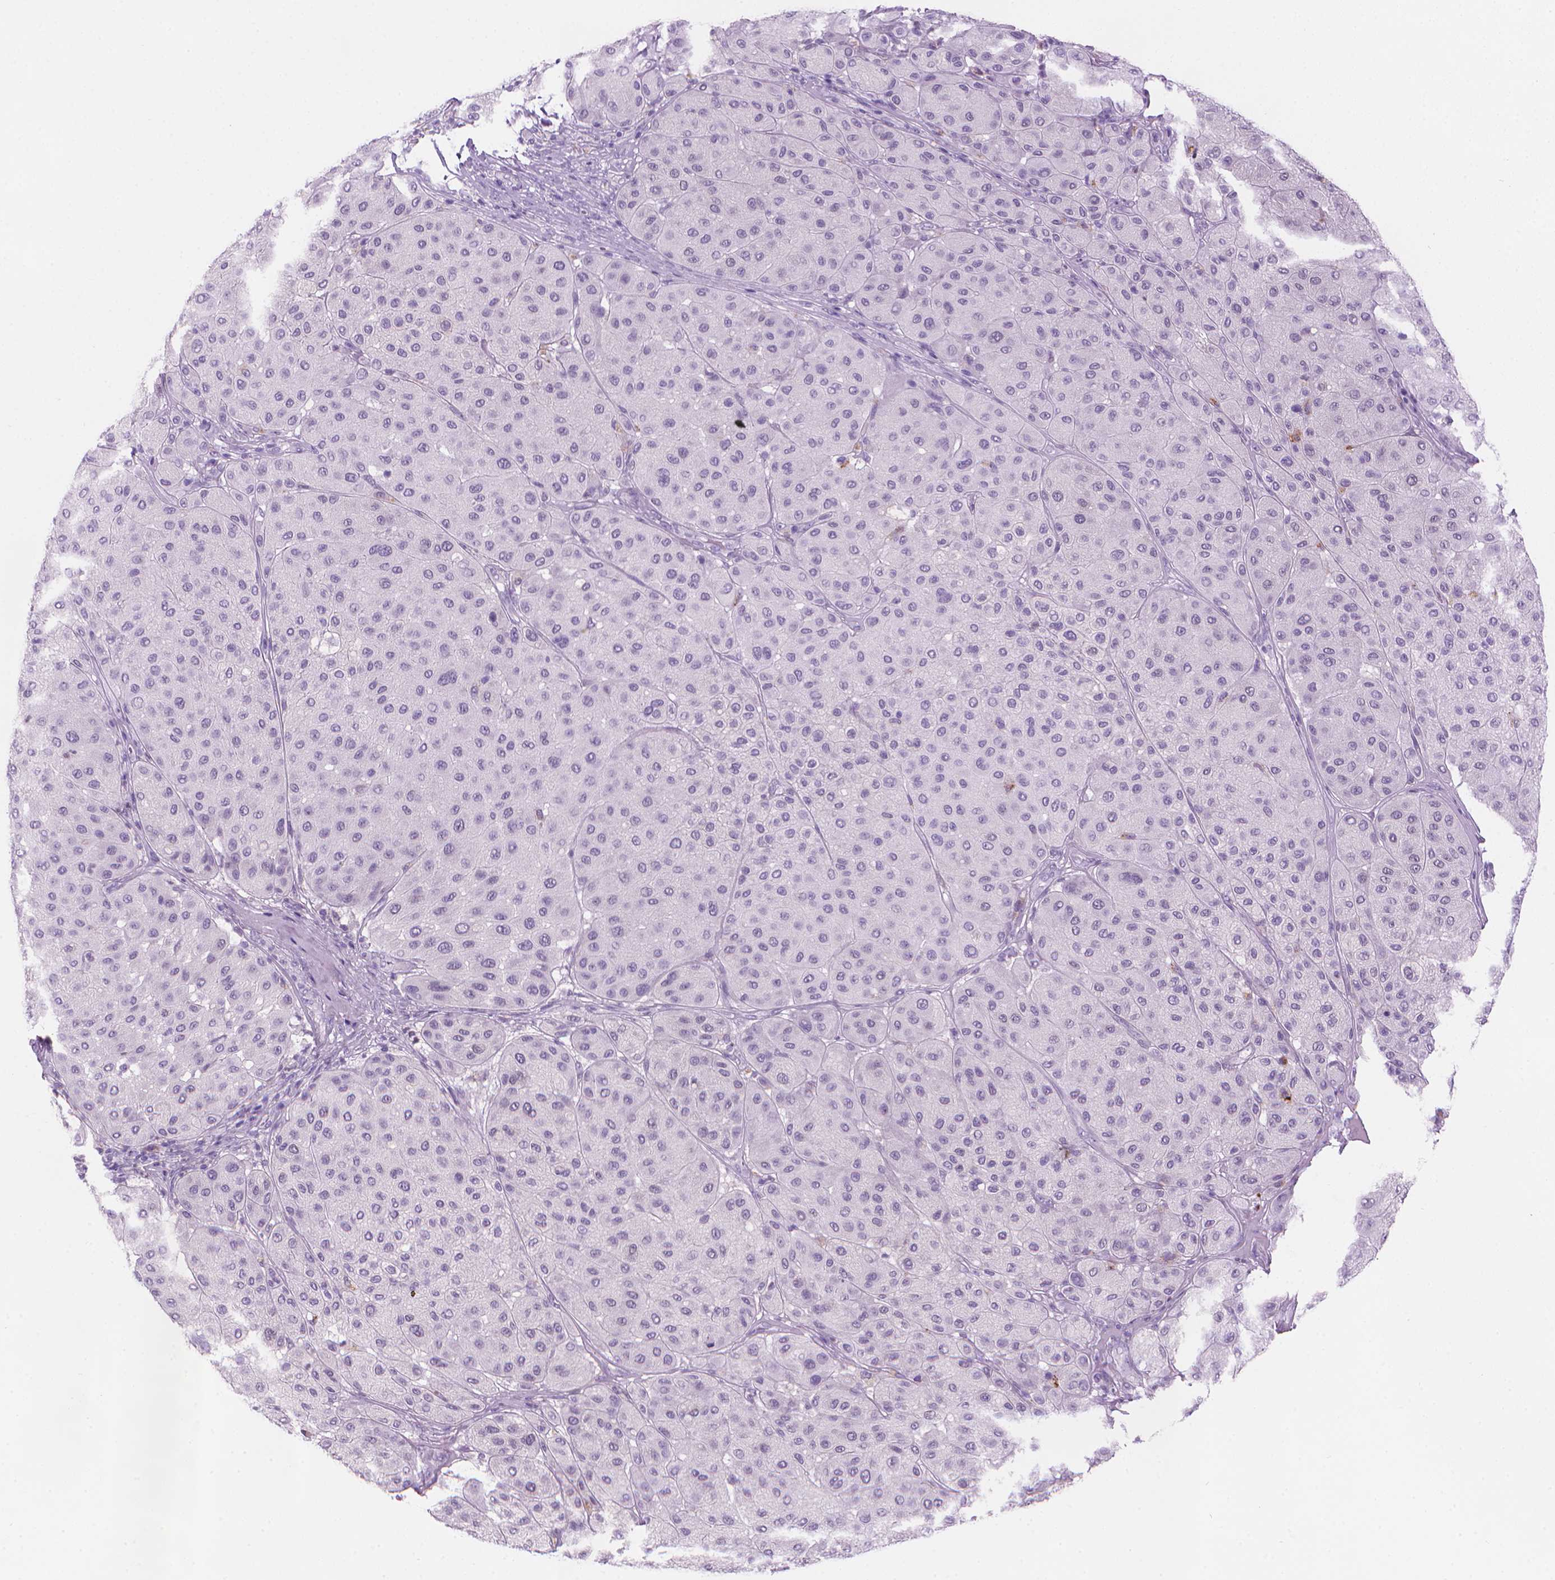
{"staining": {"intensity": "negative", "quantity": "none", "location": "none"}, "tissue": "melanoma", "cell_type": "Tumor cells", "image_type": "cancer", "snomed": [{"axis": "morphology", "description": "Malignant melanoma, Metastatic site"}, {"axis": "topography", "description": "Smooth muscle"}], "caption": "A photomicrograph of human melanoma is negative for staining in tumor cells. (DAB IHC visualized using brightfield microscopy, high magnification).", "gene": "TTC29", "patient": {"sex": "male", "age": 41}}